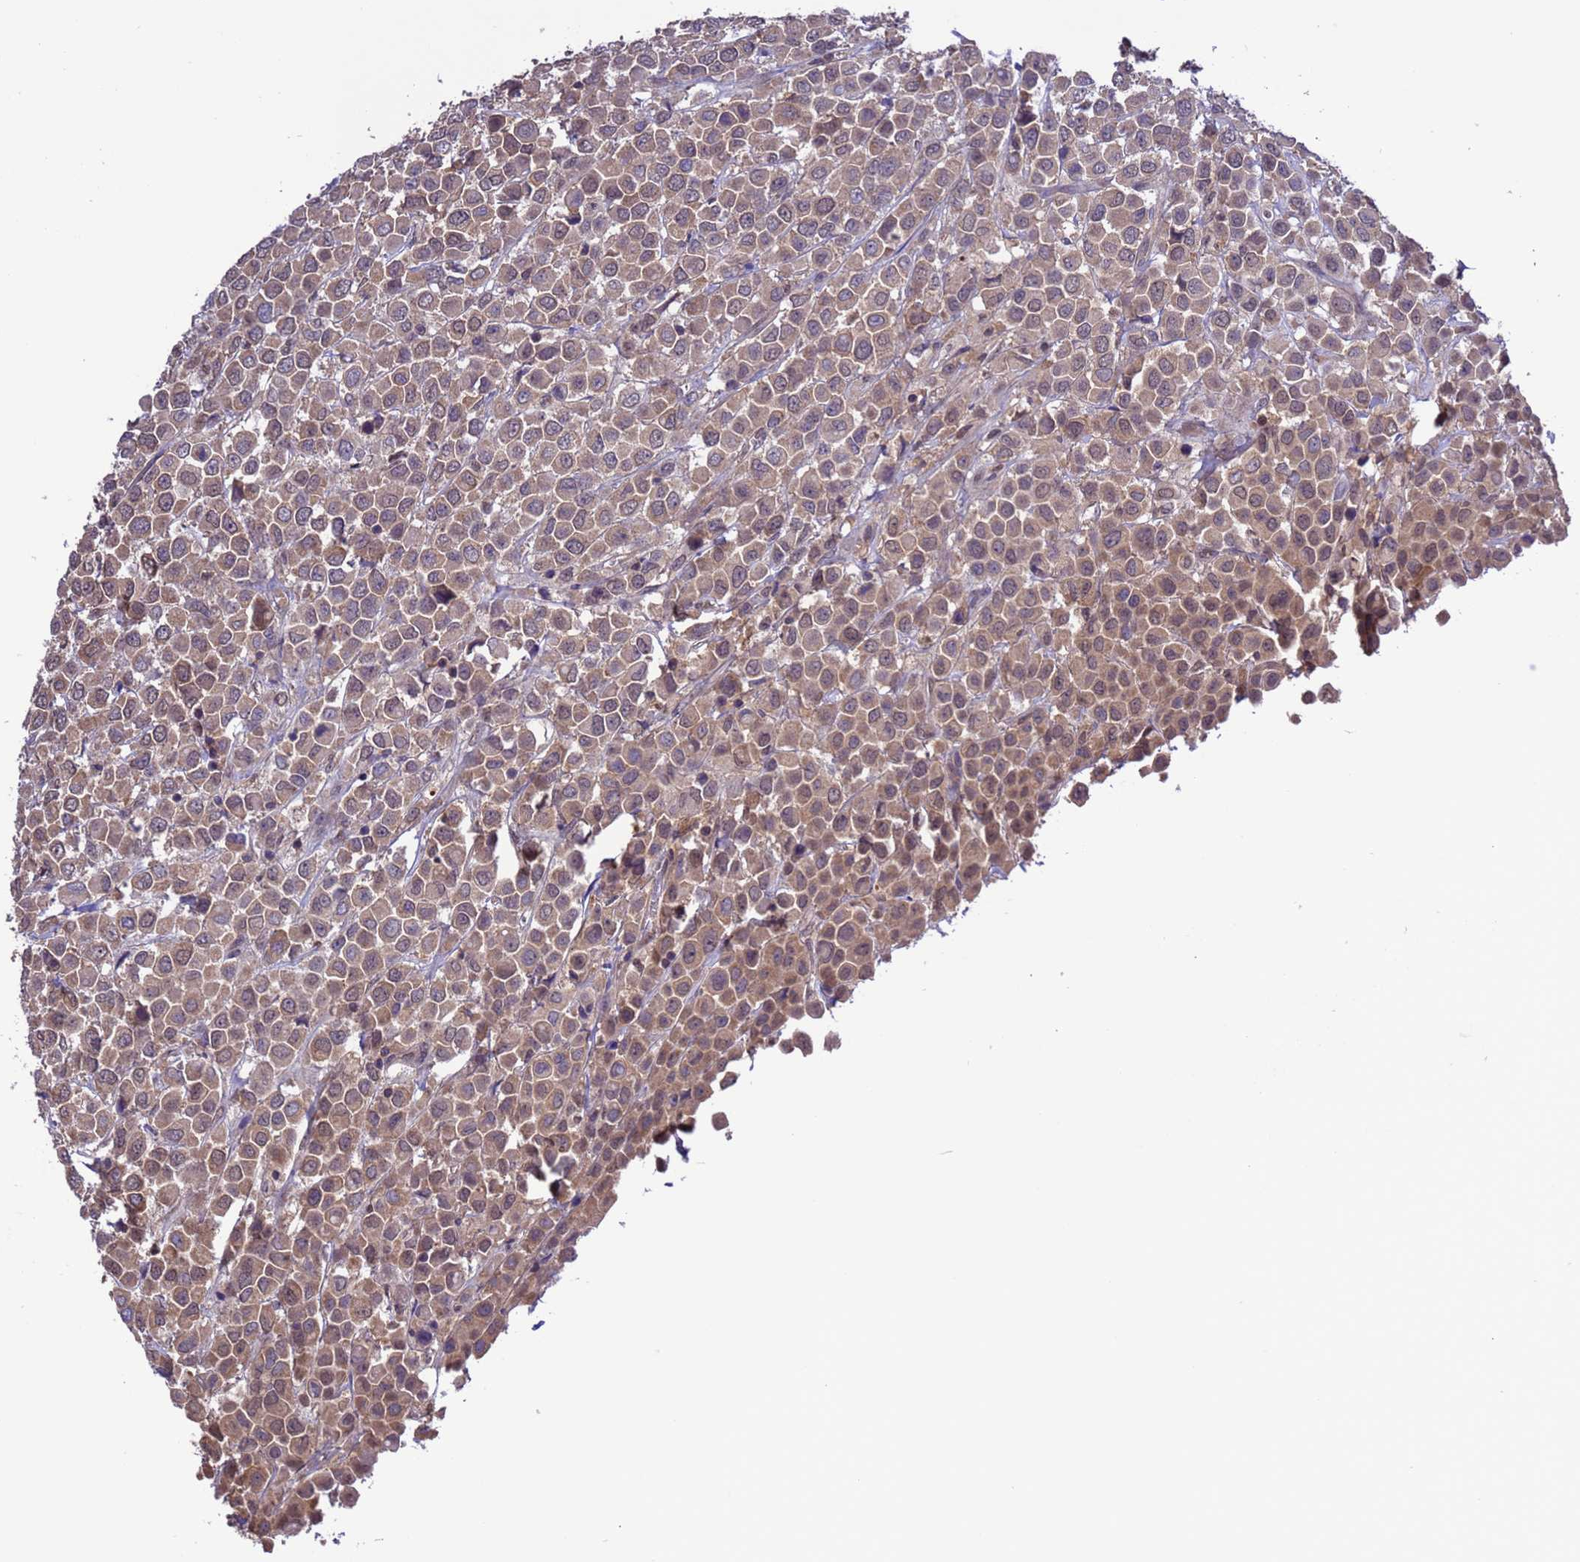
{"staining": {"intensity": "moderate", "quantity": ">75%", "location": "cytoplasmic/membranous"}, "tissue": "breast cancer", "cell_type": "Tumor cells", "image_type": "cancer", "snomed": [{"axis": "morphology", "description": "Duct carcinoma"}, {"axis": "topography", "description": "Breast"}], "caption": "High-magnification brightfield microscopy of breast invasive ductal carcinoma stained with DAB (brown) and counterstained with hematoxylin (blue). tumor cells exhibit moderate cytoplasmic/membranous expression is present in approximately>75% of cells. The protein of interest is shown in brown color, while the nuclei are stained blue.", "gene": "ZFP69B", "patient": {"sex": "female", "age": 61}}